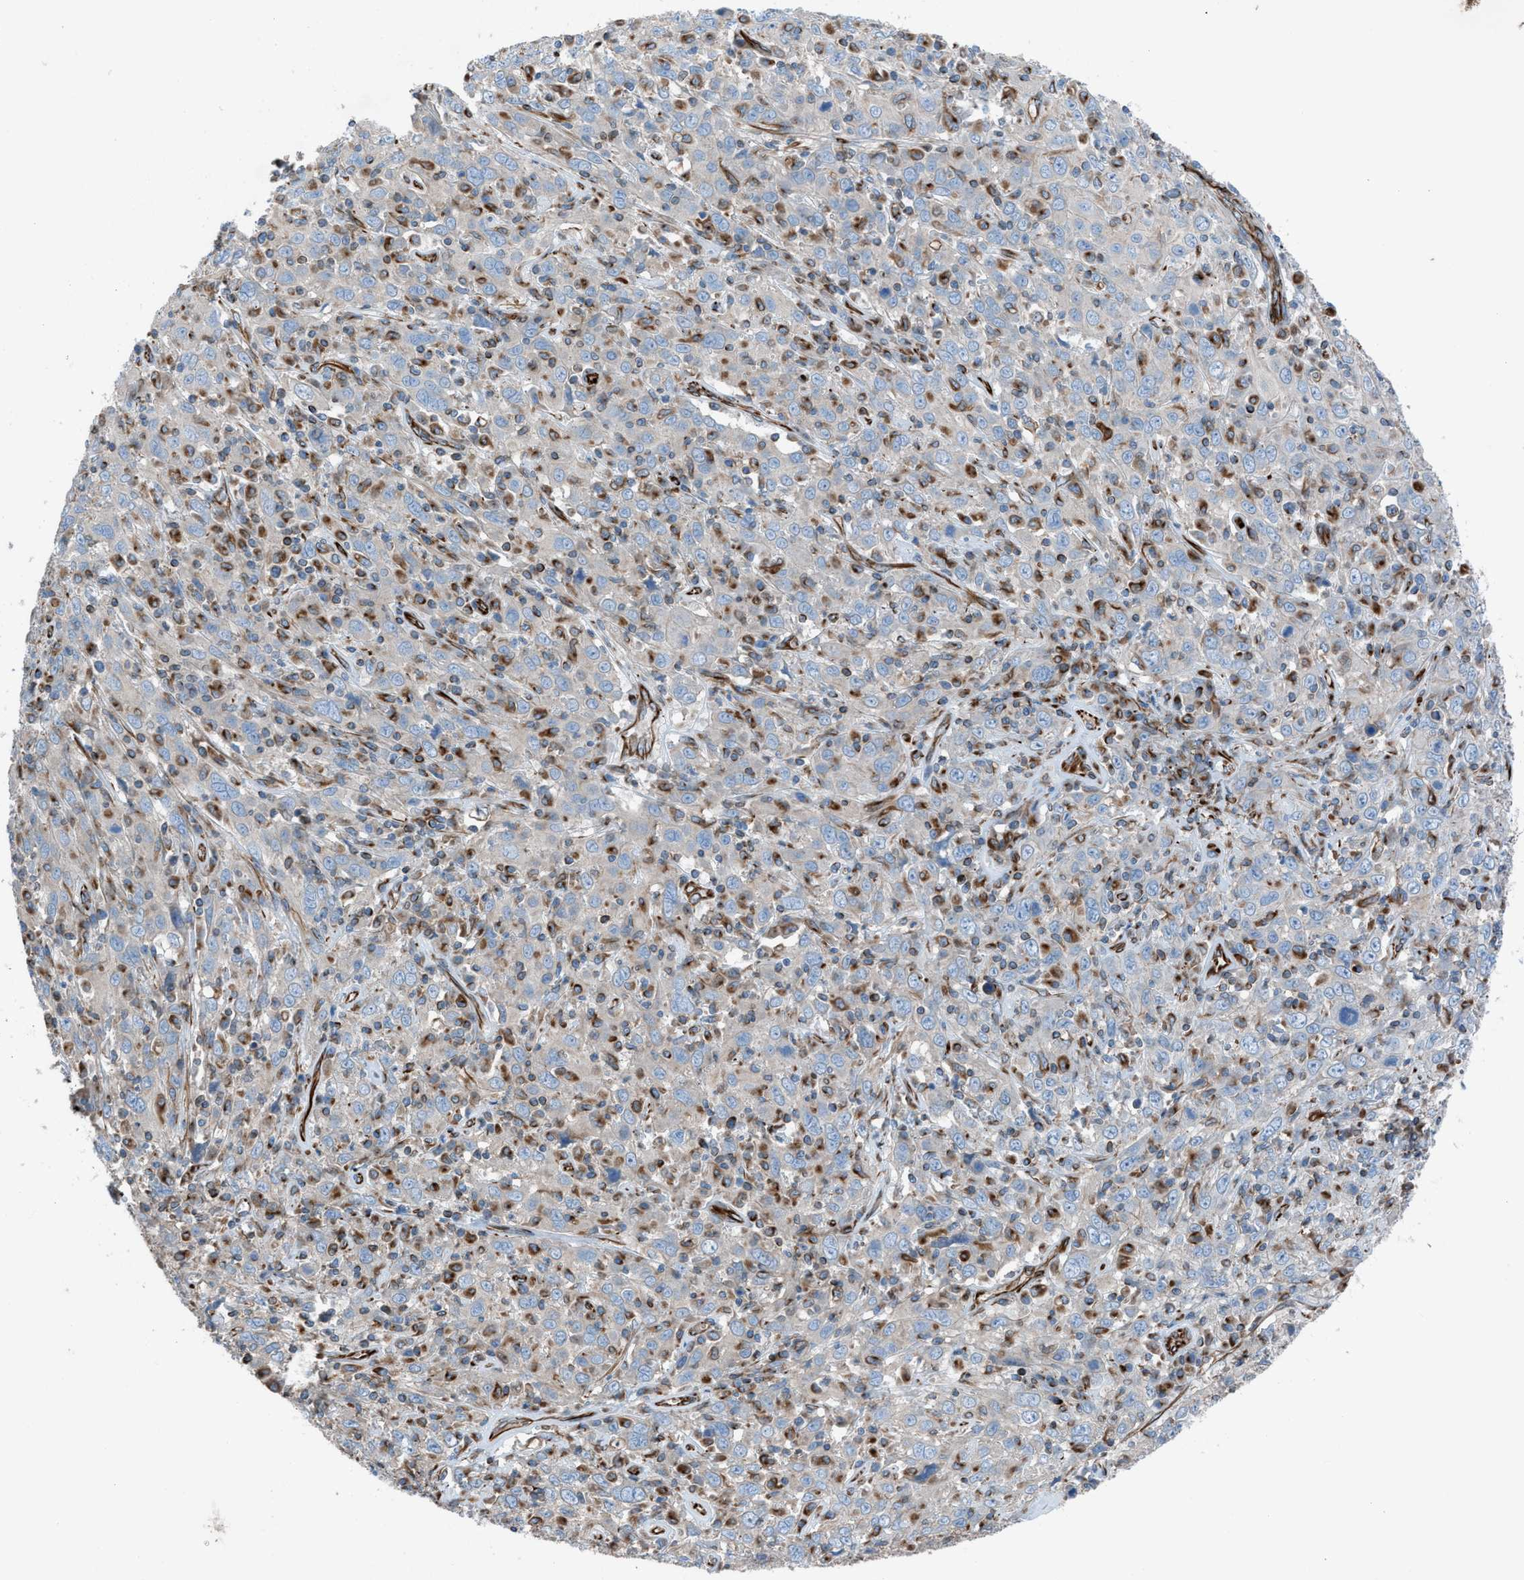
{"staining": {"intensity": "negative", "quantity": "none", "location": "none"}, "tissue": "cervical cancer", "cell_type": "Tumor cells", "image_type": "cancer", "snomed": [{"axis": "morphology", "description": "Squamous cell carcinoma, NOS"}, {"axis": "topography", "description": "Cervix"}], "caption": "Squamous cell carcinoma (cervical) stained for a protein using IHC exhibits no positivity tumor cells.", "gene": "CABP7", "patient": {"sex": "female", "age": 46}}